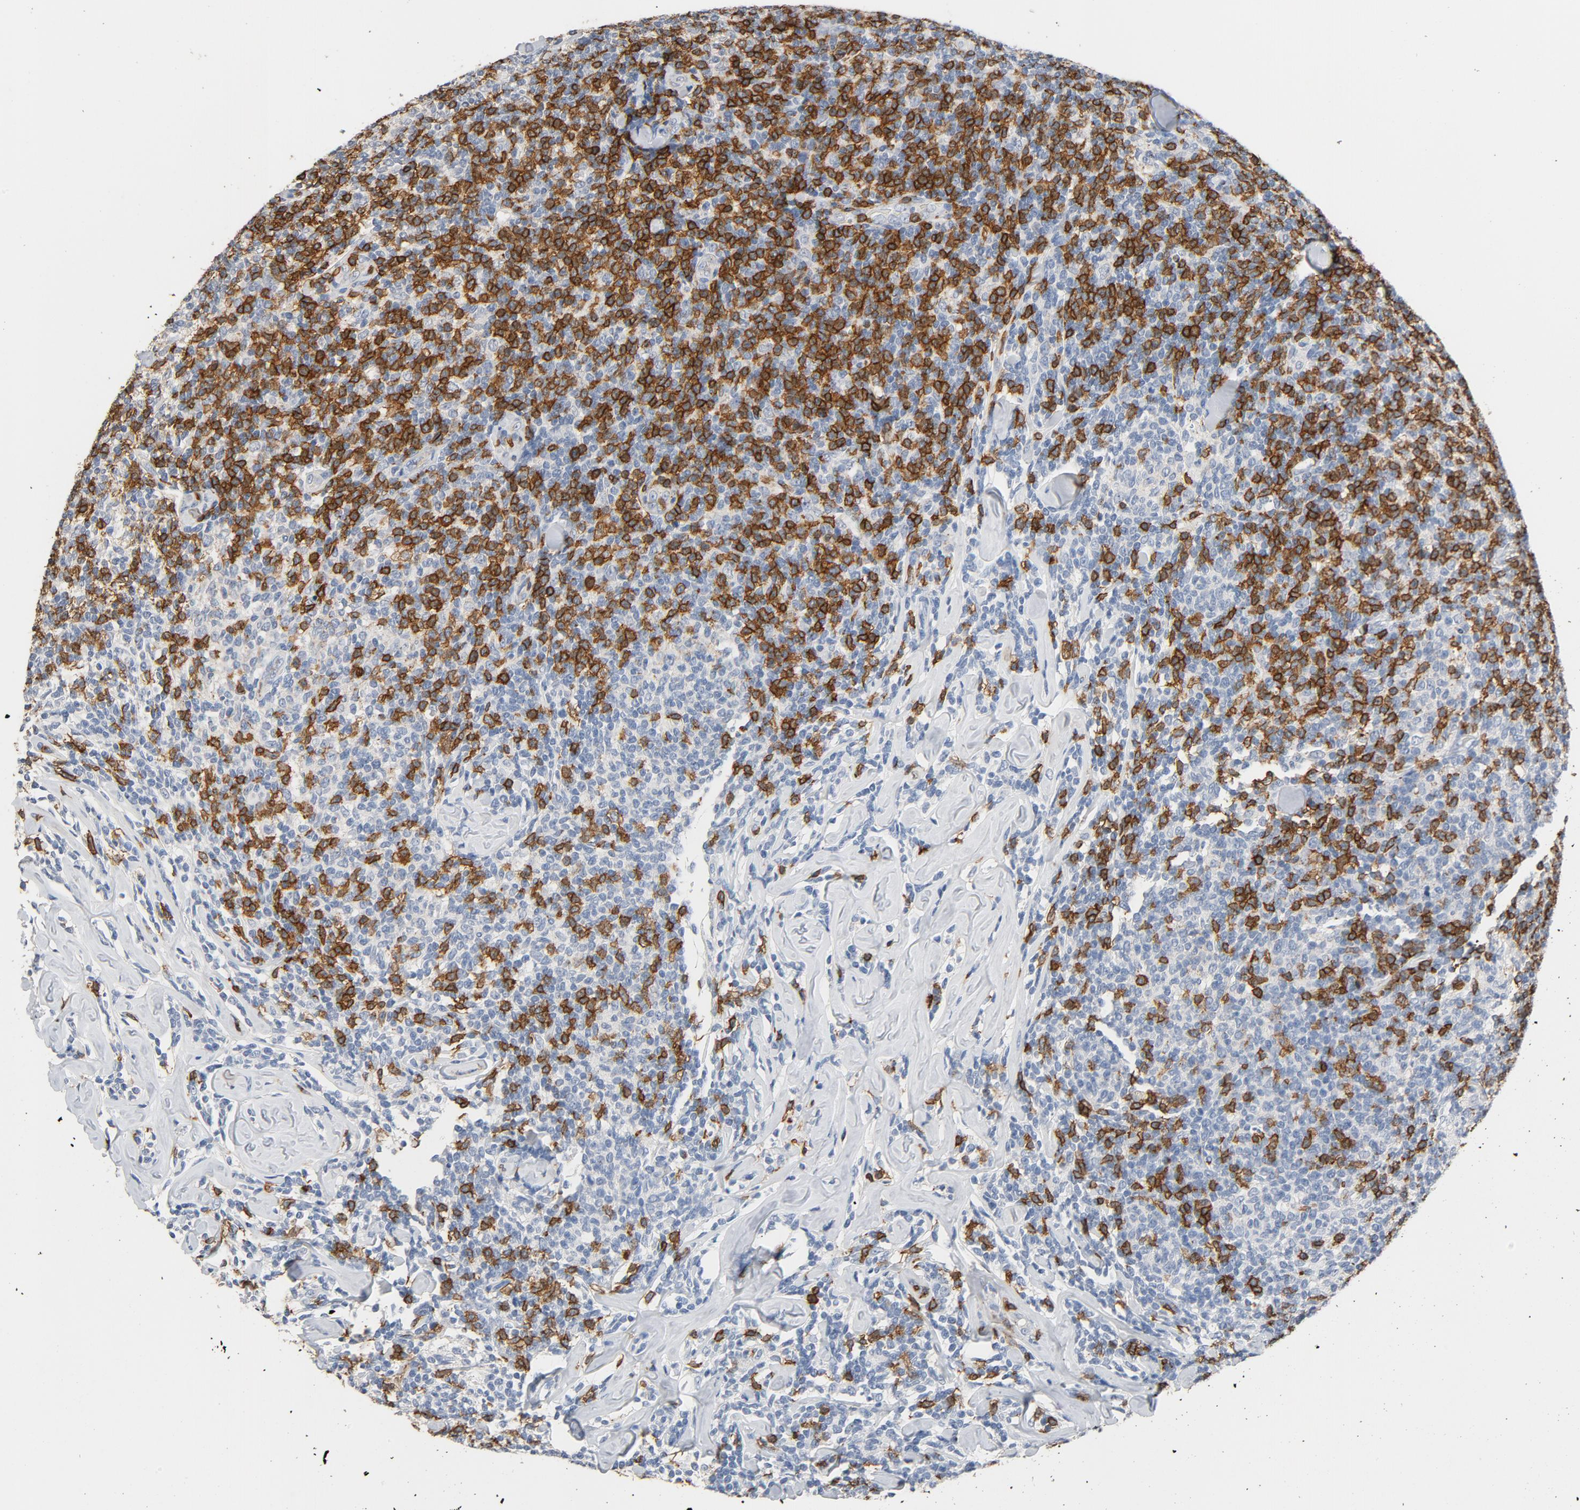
{"staining": {"intensity": "strong", "quantity": ">75%", "location": "cytoplasmic/membranous"}, "tissue": "lymphoma", "cell_type": "Tumor cells", "image_type": "cancer", "snomed": [{"axis": "morphology", "description": "Malignant lymphoma, non-Hodgkin's type, Low grade"}, {"axis": "topography", "description": "Lymph node"}], "caption": "The micrograph displays immunohistochemical staining of lymphoma. There is strong cytoplasmic/membranous expression is appreciated in approximately >75% of tumor cells.", "gene": "CD247", "patient": {"sex": "female", "age": 56}}